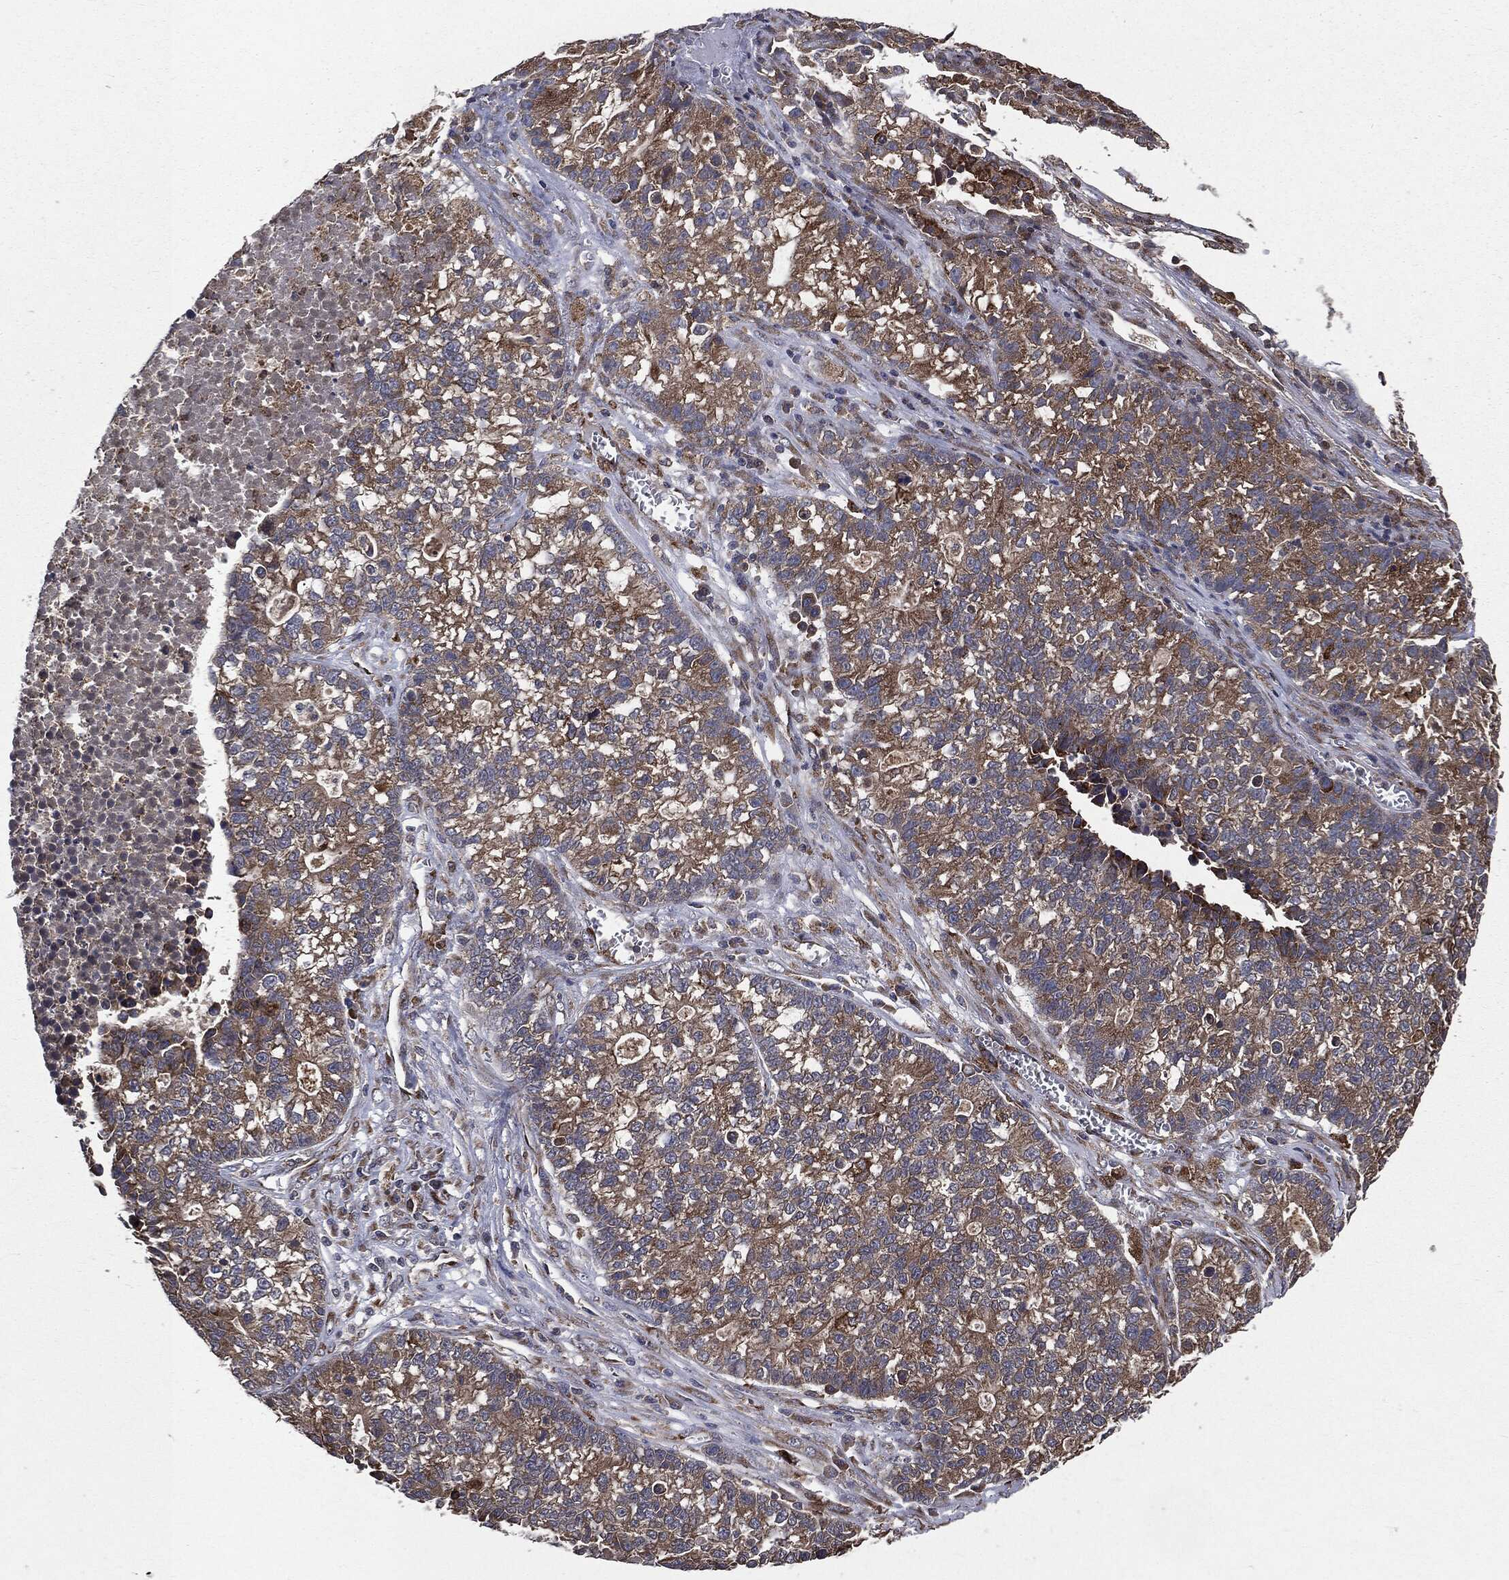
{"staining": {"intensity": "moderate", "quantity": ">75%", "location": "cytoplasmic/membranous"}, "tissue": "lung cancer", "cell_type": "Tumor cells", "image_type": "cancer", "snomed": [{"axis": "morphology", "description": "Adenocarcinoma, NOS"}, {"axis": "topography", "description": "Lung"}], "caption": "This is a photomicrograph of immunohistochemistry (IHC) staining of lung cancer, which shows moderate expression in the cytoplasmic/membranous of tumor cells.", "gene": "PLOD3", "patient": {"sex": "male", "age": 57}}